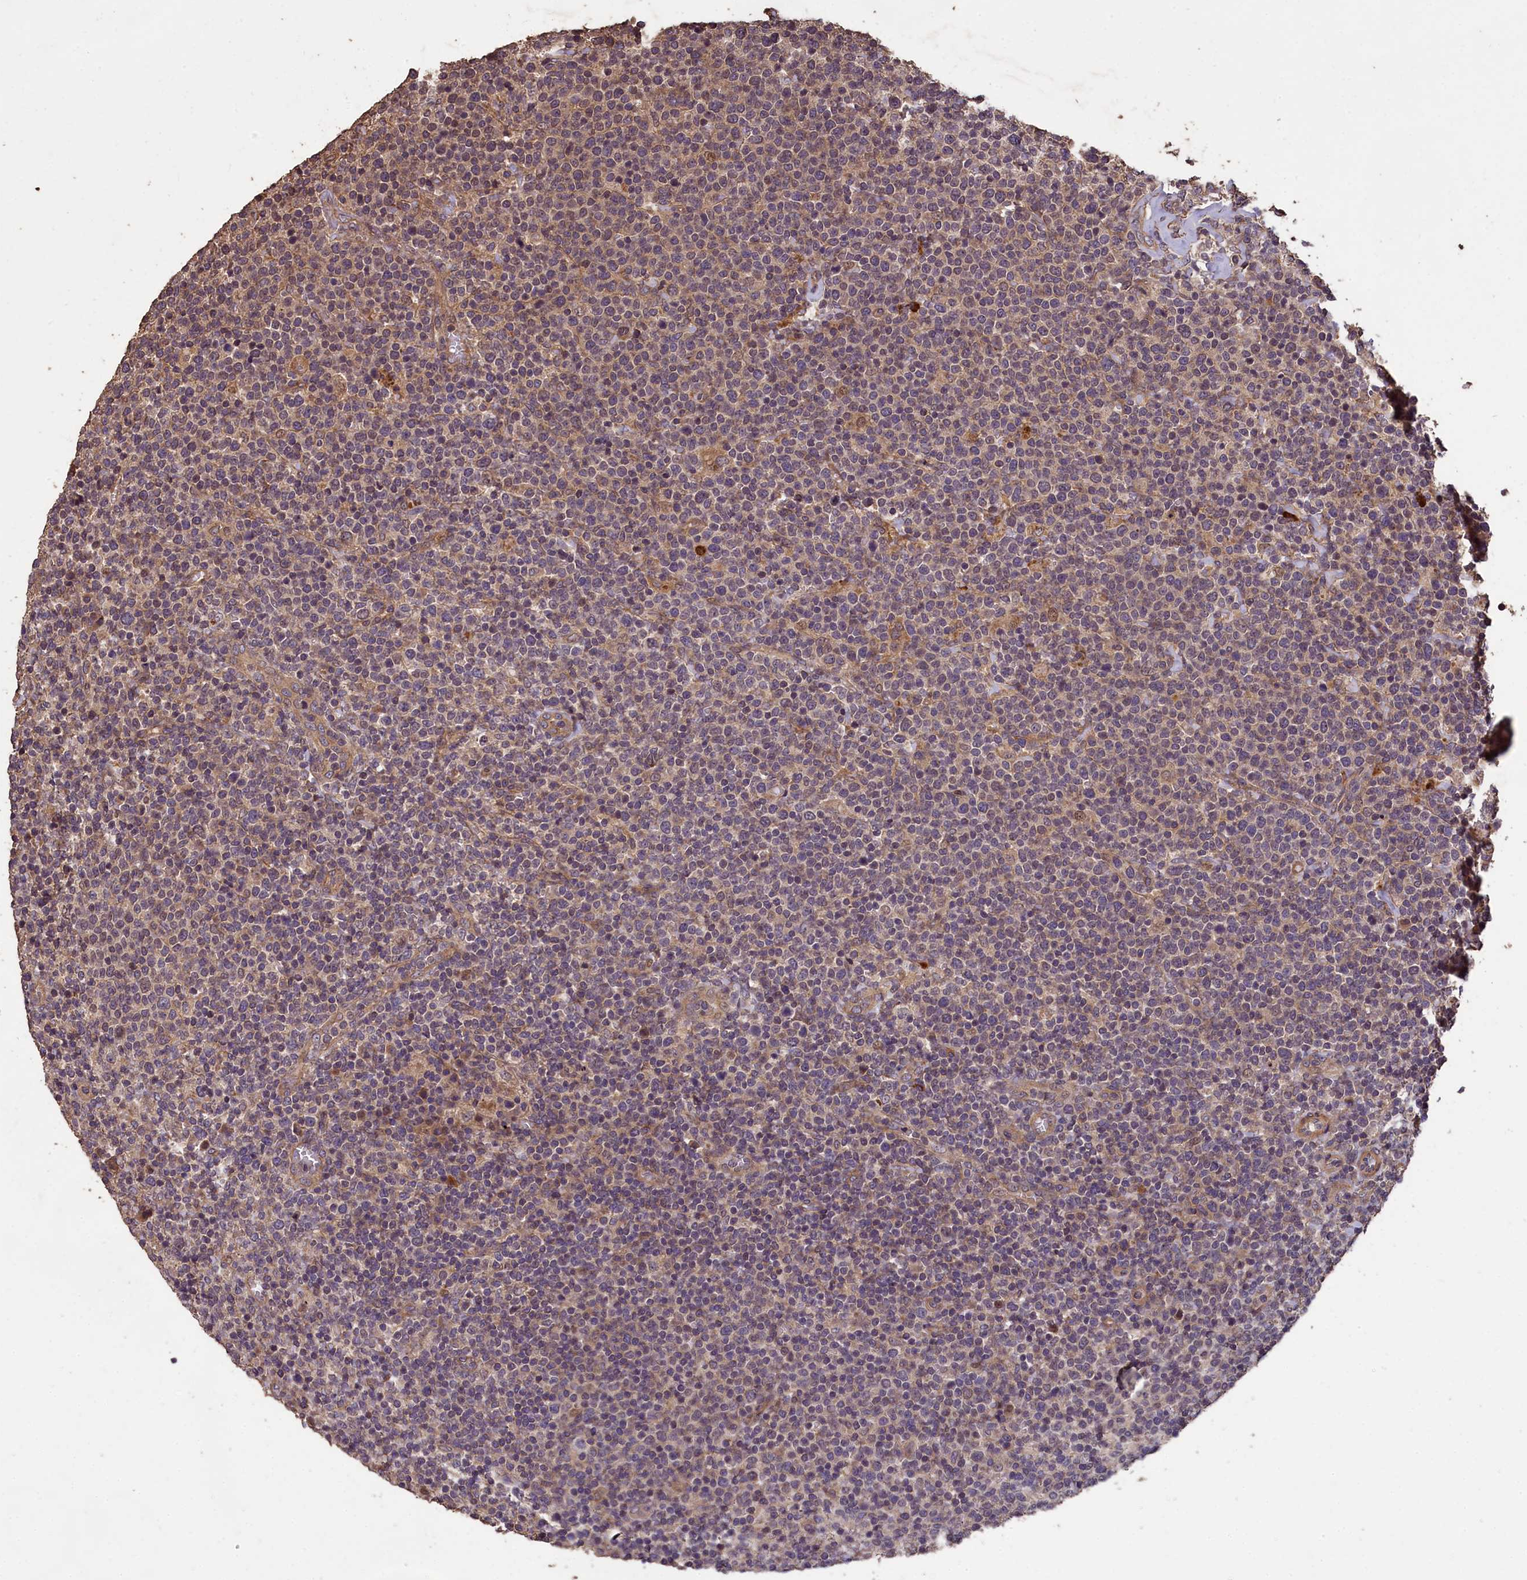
{"staining": {"intensity": "negative", "quantity": "none", "location": "none"}, "tissue": "lymphoma", "cell_type": "Tumor cells", "image_type": "cancer", "snomed": [{"axis": "morphology", "description": "Malignant lymphoma, non-Hodgkin's type, High grade"}, {"axis": "topography", "description": "Lymph node"}], "caption": "This is an immunohistochemistry histopathology image of human lymphoma. There is no staining in tumor cells.", "gene": "CHD9", "patient": {"sex": "male", "age": 61}}